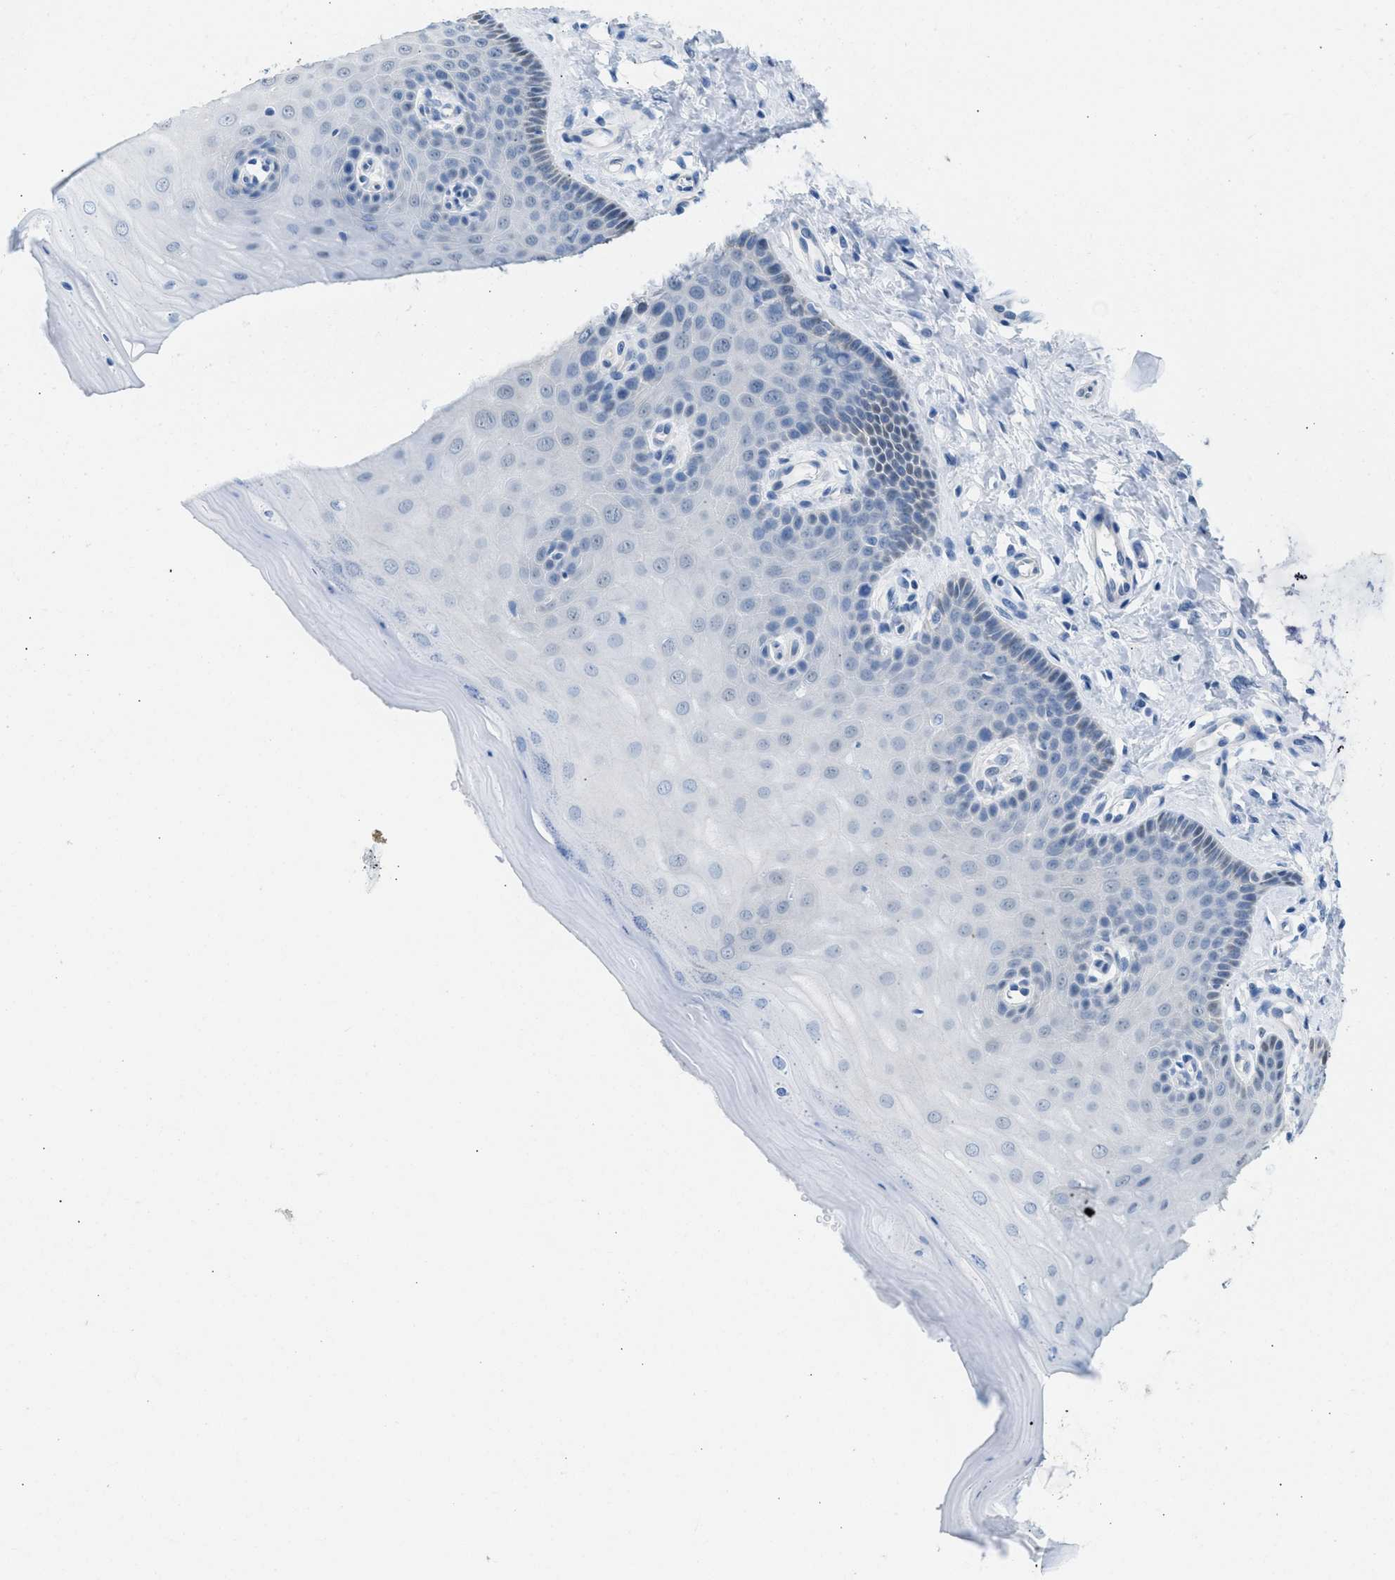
{"staining": {"intensity": "negative", "quantity": "none", "location": "none"}, "tissue": "cervix", "cell_type": "Glandular cells", "image_type": "normal", "snomed": [{"axis": "morphology", "description": "Normal tissue, NOS"}, {"axis": "topography", "description": "Cervix"}], "caption": "Immunohistochemistry (IHC) histopathology image of benign cervix: cervix stained with DAB (3,3'-diaminobenzidine) reveals no significant protein positivity in glandular cells.", "gene": "SPAM1", "patient": {"sex": "female", "age": 55}}